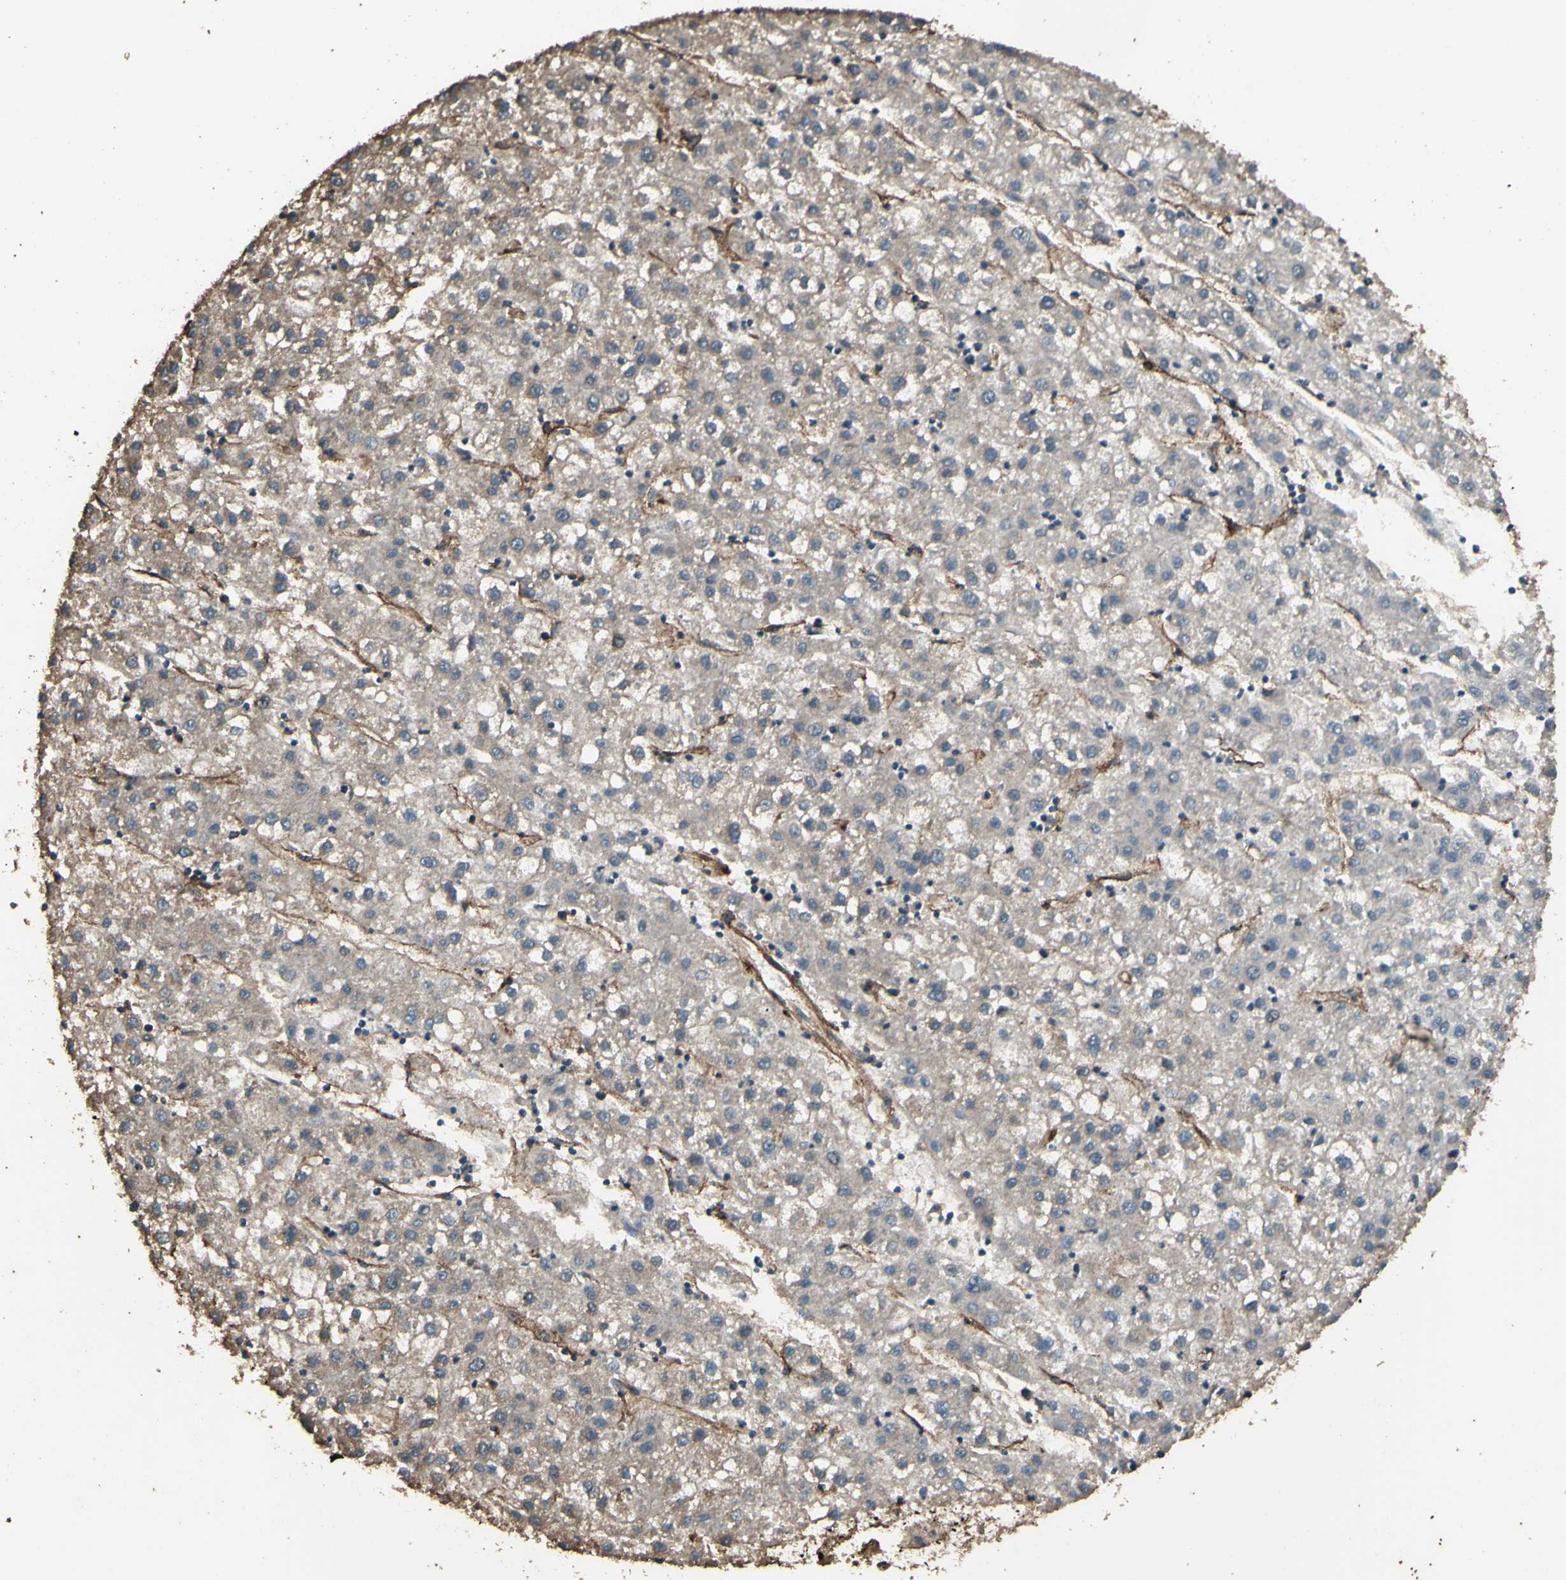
{"staining": {"intensity": "weak", "quantity": ">75%", "location": "cytoplasmic/membranous"}, "tissue": "liver cancer", "cell_type": "Tumor cells", "image_type": "cancer", "snomed": [{"axis": "morphology", "description": "Carcinoma, Hepatocellular, NOS"}, {"axis": "topography", "description": "Liver"}], "caption": "A high-resolution photomicrograph shows immunohistochemistry staining of liver hepatocellular carcinoma, which shows weak cytoplasmic/membranous staining in about >75% of tumor cells.", "gene": "TSPO", "patient": {"sex": "male", "age": 72}}